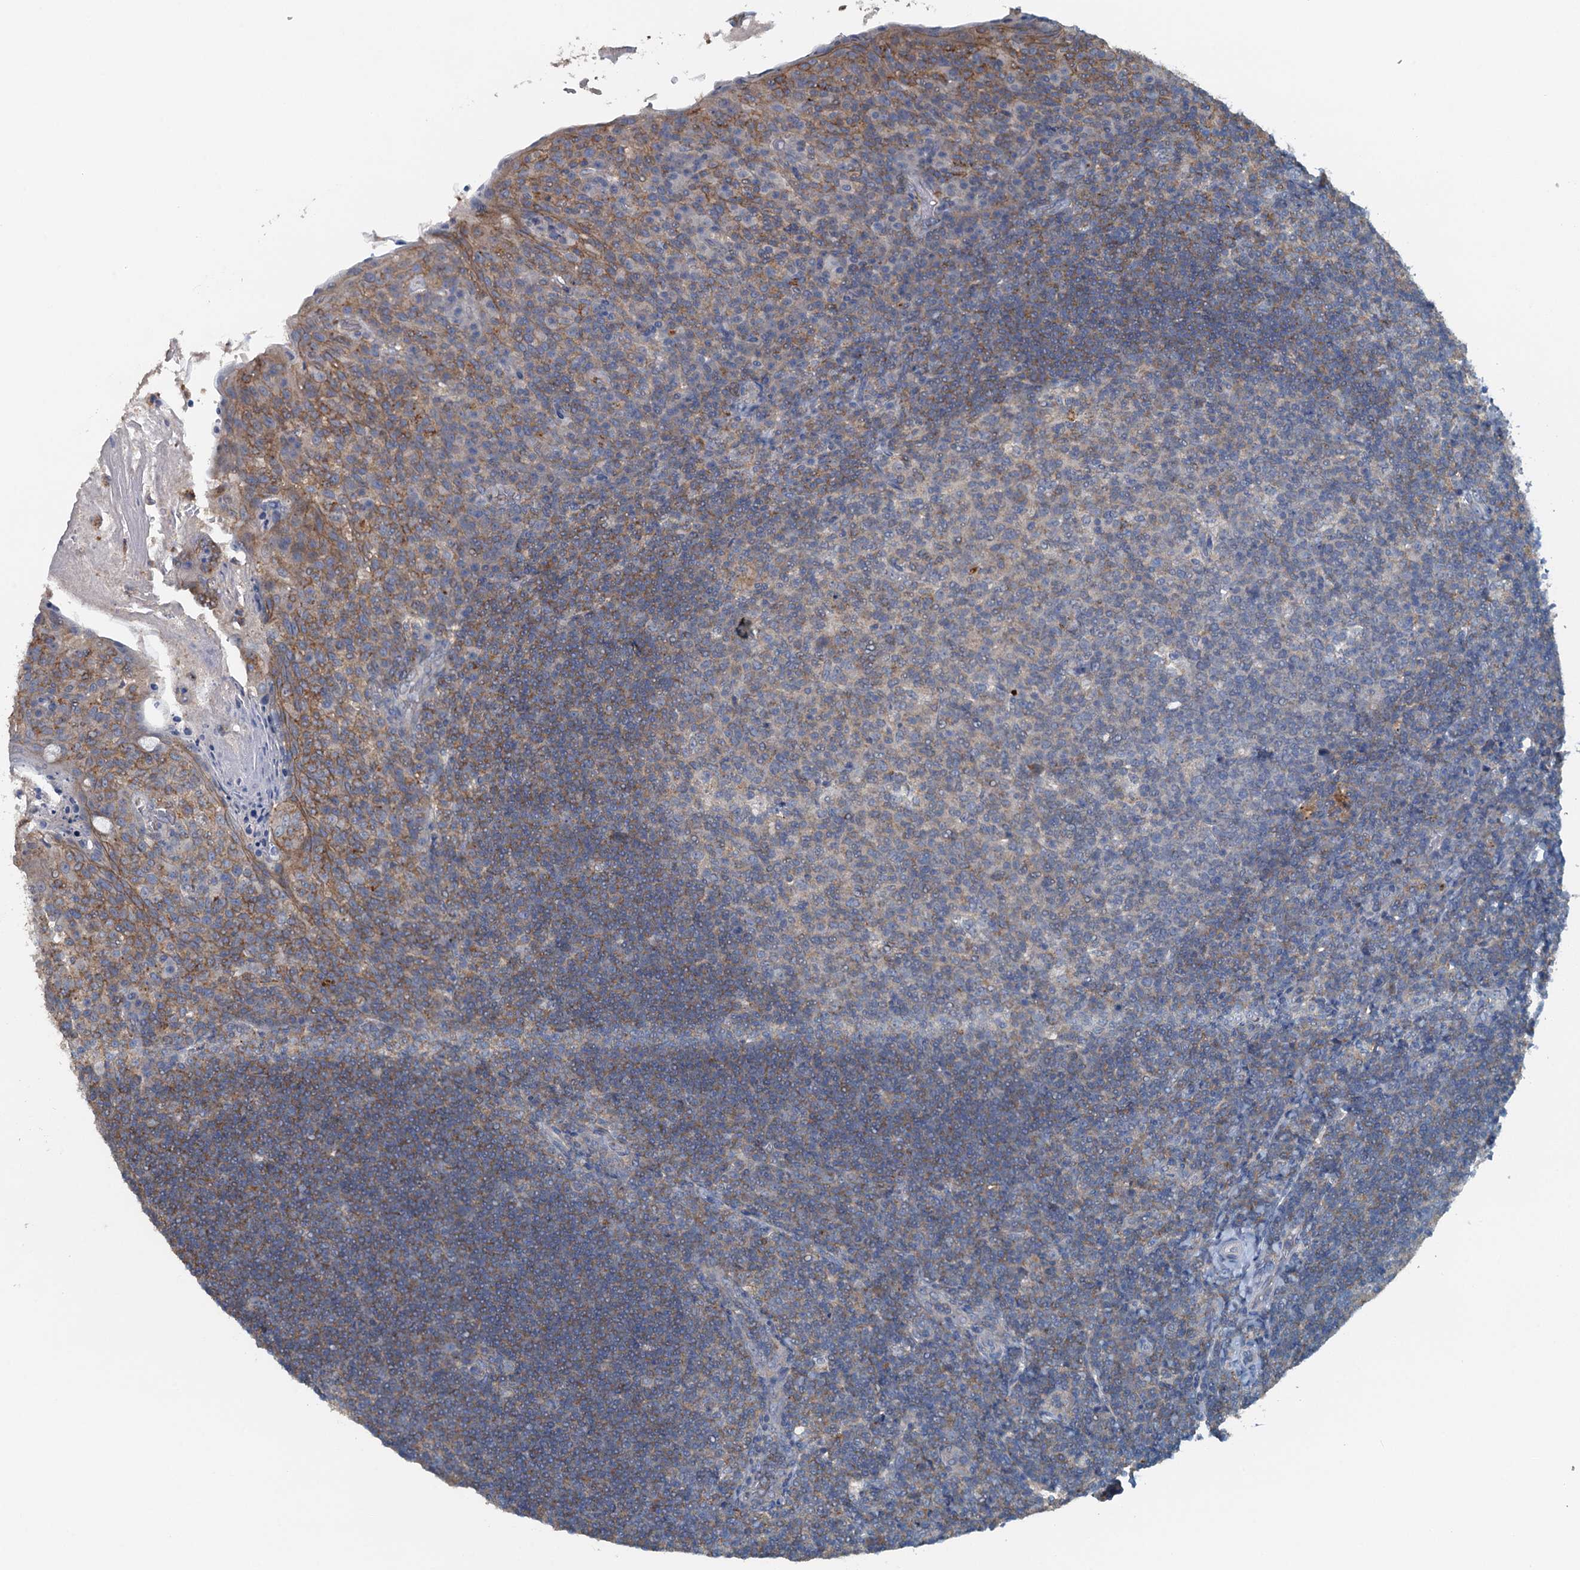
{"staining": {"intensity": "negative", "quantity": "none", "location": "none"}, "tissue": "tonsil", "cell_type": "Germinal center cells", "image_type": "normal", "snomed": [{"axis": "morphology", "description": "Normal tissue, NOS"}, {"axis": "topography", "description": "Tonsil"}], "caption": "IHC micrograph of unremarkable tonsil: human tonsil stained with DAB exhibits no significant protein expression in germinal center cells. (DAB (3,3'-diaminobenzidine) immunohistochemistry (IHC) with hematoxylin counter stain).", "gene": "THAP10", "patient": {"sex": "female", "age": 10}}